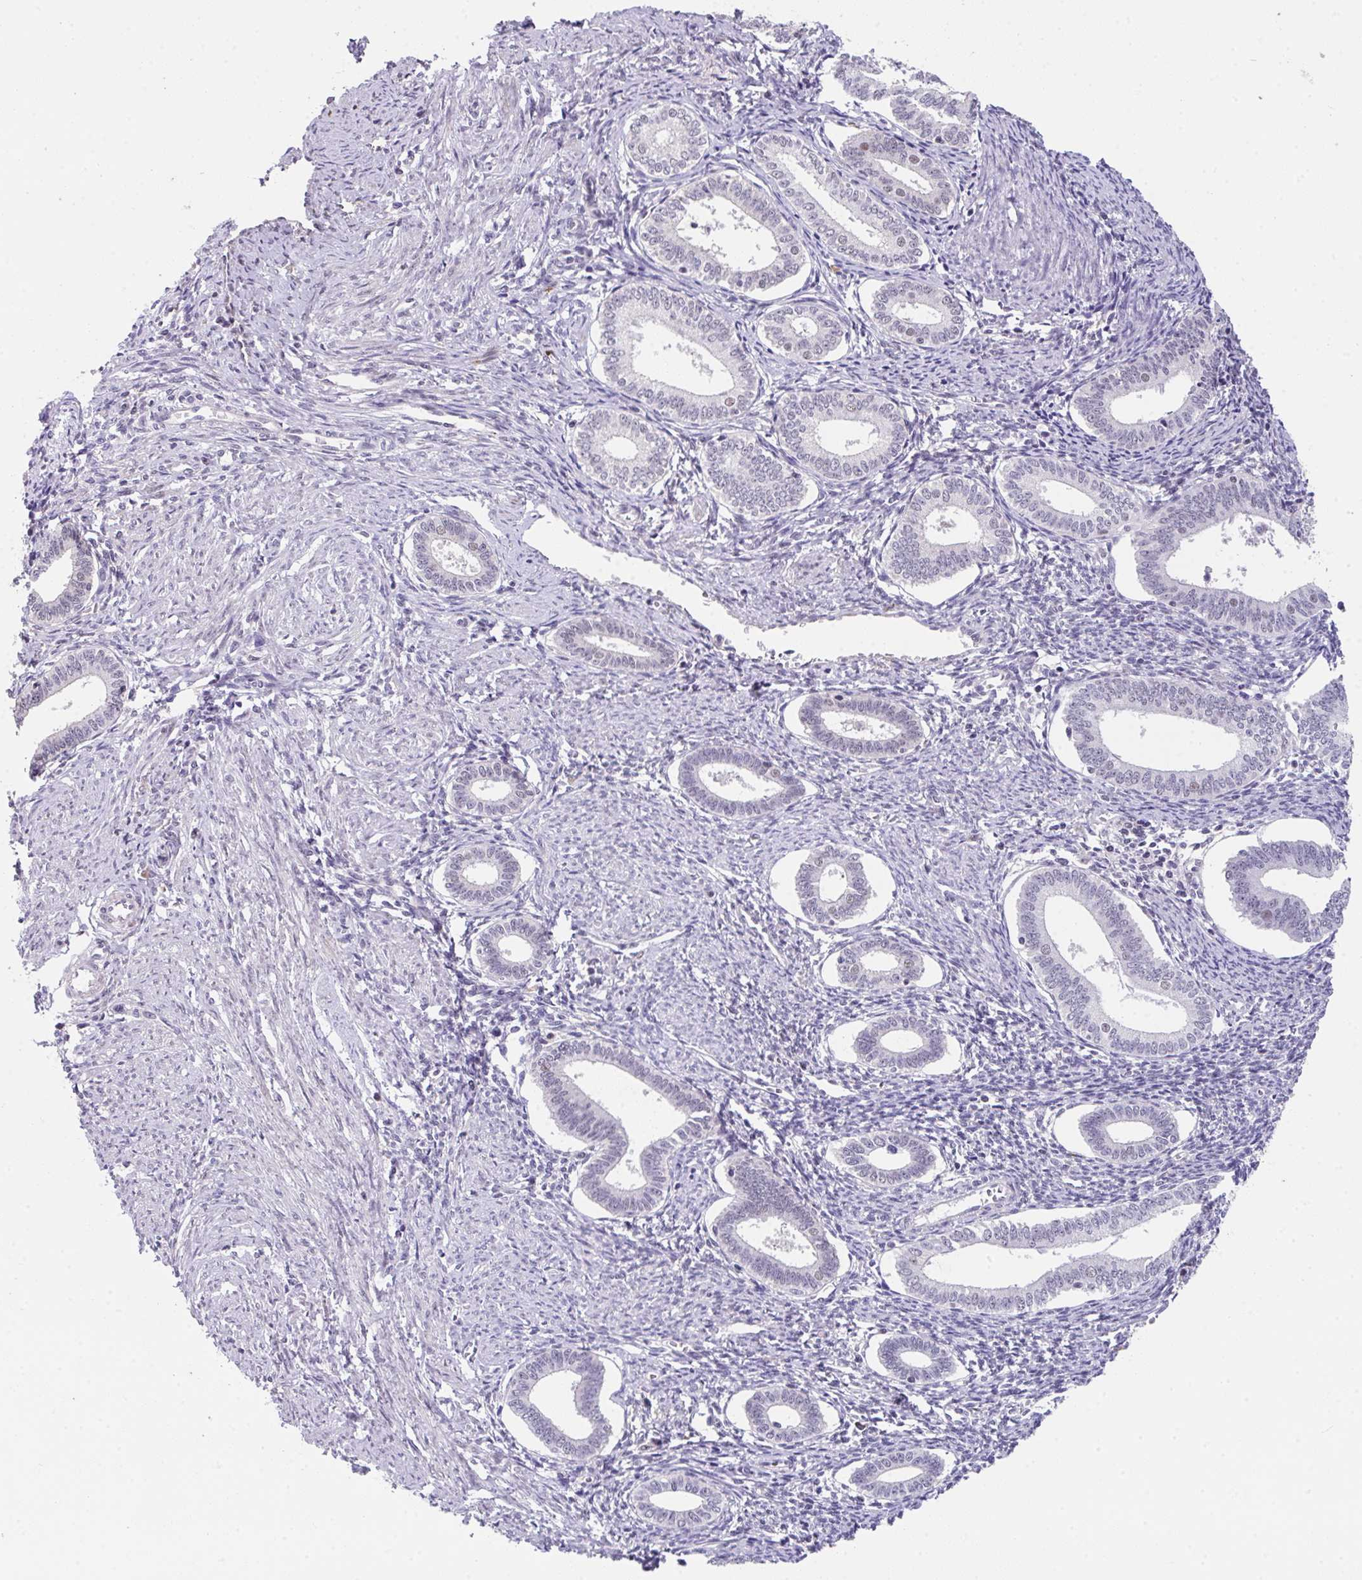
{"staining": {"intensity": "weak", "quantity": "<25%", "location": "nuclear"}, "tissue": "endometrium", "cell_type": "Cells in endometrial stroma", "image_type": "normal", "snomed": [{"axis": "morphology", "description": "Normal tissue, NOS"}, {"axis": "topography", "description": "Endometrium"}], "caption": "Immunohistochemistry (IHC) histopathology image of normal endometrium: human endometrium stained with DAB (3,3'-diaminobenzidine) shows no significant protein staining in cells in endometrial stroma.", "gene": "RBBP6", "patient": {"sex": "female", "age": 41}}